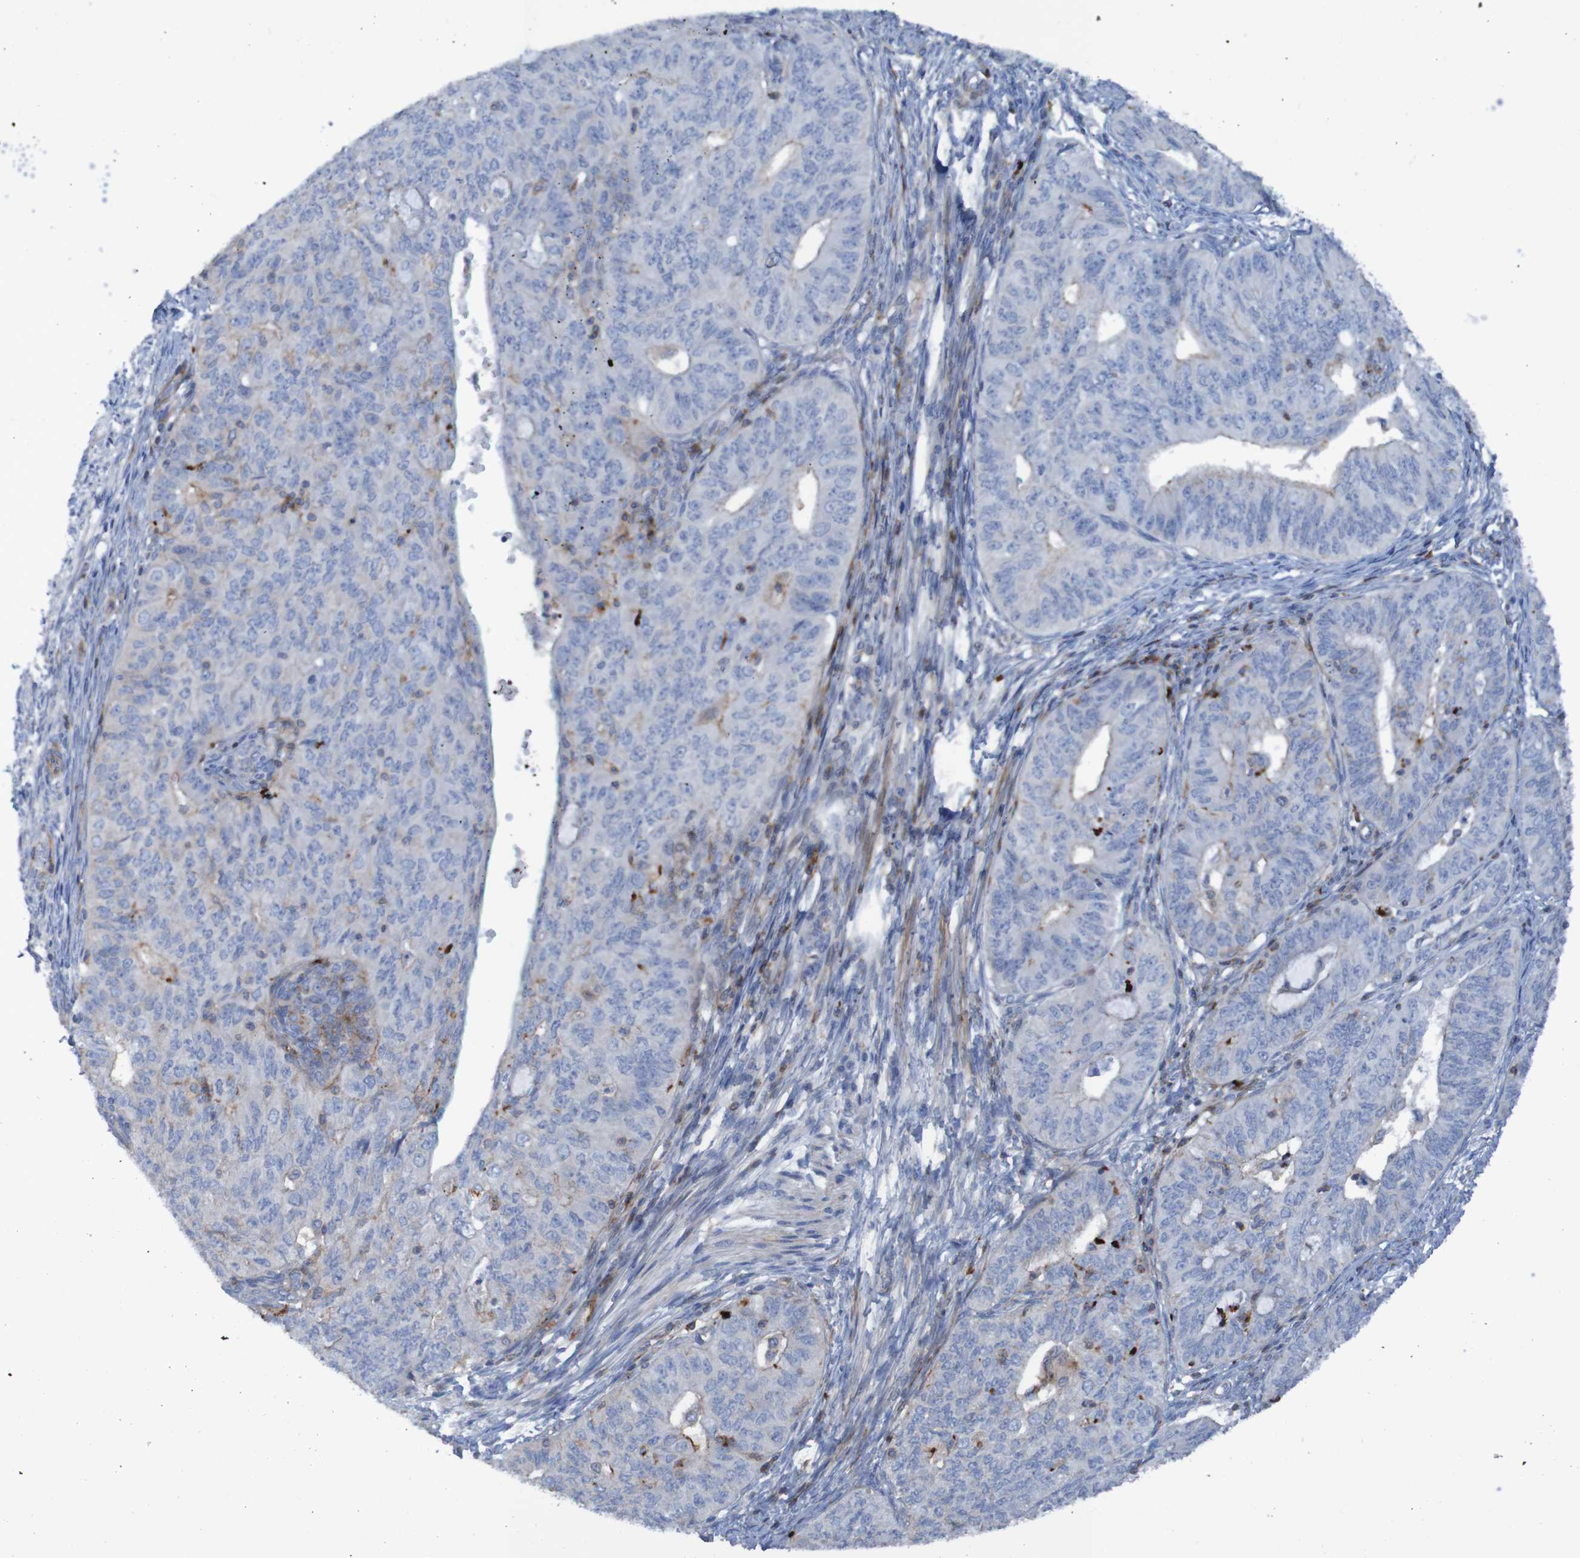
{"staining": {"intensity": "weak", "quantity": "<25%", "location": "cytoplasmic/membranous"}, "tissue": "endometrial cancer", "cell_type": "Tumor cells", "image_type": "cancer", "snomed": [{"axis": "morphology", "description": "Adenocarcinoma, NOS"}, {"axis": "topography", "description": "Endometrium"}], "caption": "Immunohistochemistry of human endometrial cancer reveals no expression in tumor cells. (DAB (3,3'-diaminobenzidine) immunohistochemistry with hematoxylin counter stain).", "gene": "RNF182", "patient": {"sex": "female", "age": 32}}